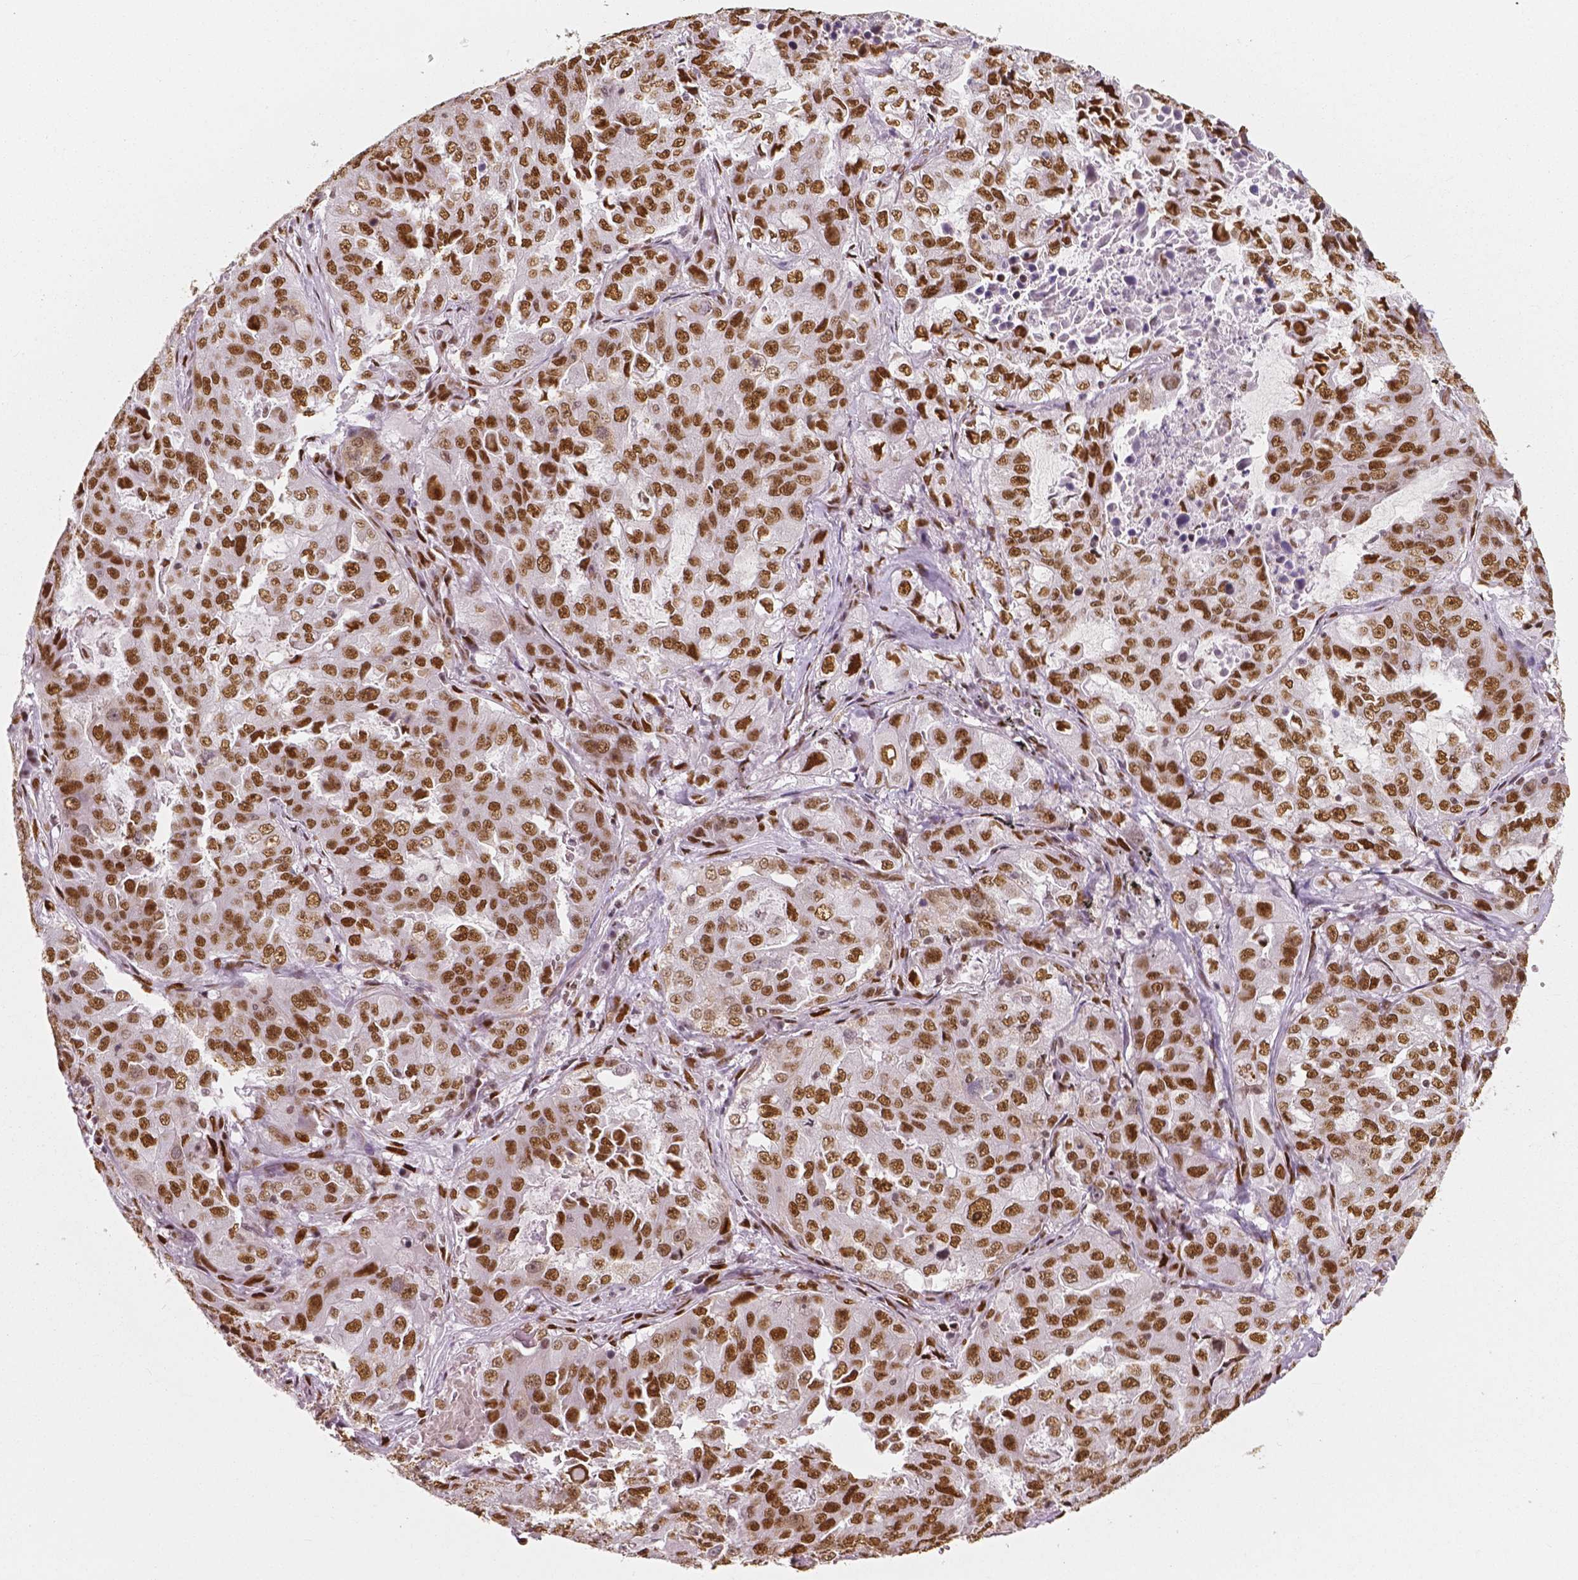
{"staining": {"intensity": "strong", "quantity": ">75%", "location": "nuclear"}, "tissue": "lung cancer", "cell_type": "Tumor cells", "image_type": "cancer", "snomed": [{"axis": "morphology", "description": "Adenocarcinoma, NOS"}, {"axis": "topography", "description": "Lung"}], "caption": "The photomicrograph shows staining of adenocarcinoma (lung), revealing strong nuclear protein positivity (brown color) within tumor cells. The protein is stained brown, and the nuclei are stained in blue (DAB IHC with brightfield microscopy, high magnification).", "gene": "NUCKS1", "patient": {"sex": "female", "age": 61}}